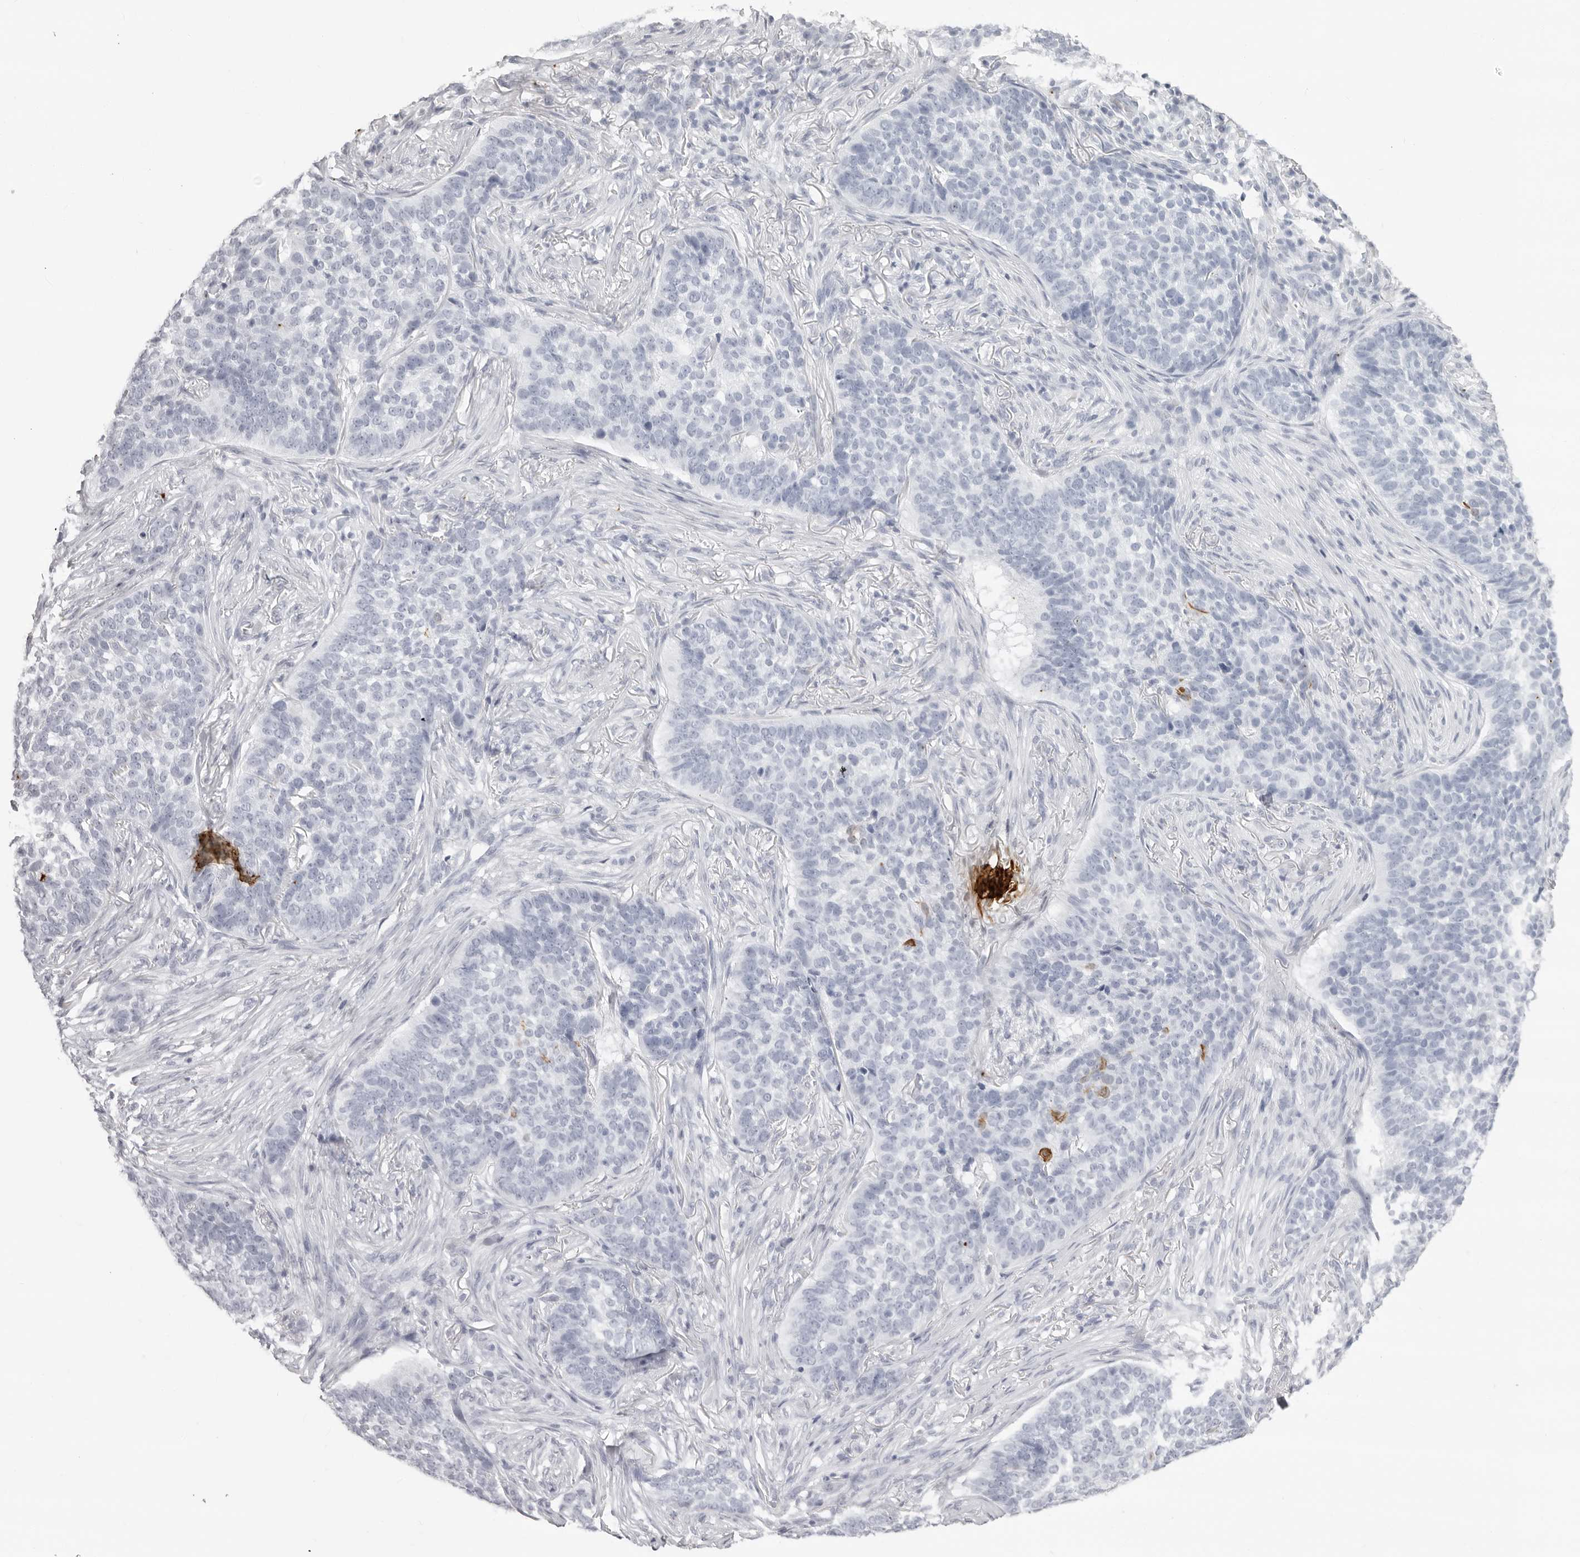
{"staining": {"intensity": "negative", "quantity": "none", "location": "none"}, "tissue": "skin cancer", "cell_type": "Tumor cells", "image_type": "cancer", "snomed": [{"axis": "morphology", "description": "Basal cell carcinoma"}, {"axis": "topography", "description": "Skin"}], "caption": "Immunohistochemistry (IHC) photomicrograph of human basal cell carcinoma (skin) stained for a protein (brown), which reveals no staining in tumor cells.", "gene": "KLK9", "patient": {"sex": "male", "age": 85}}